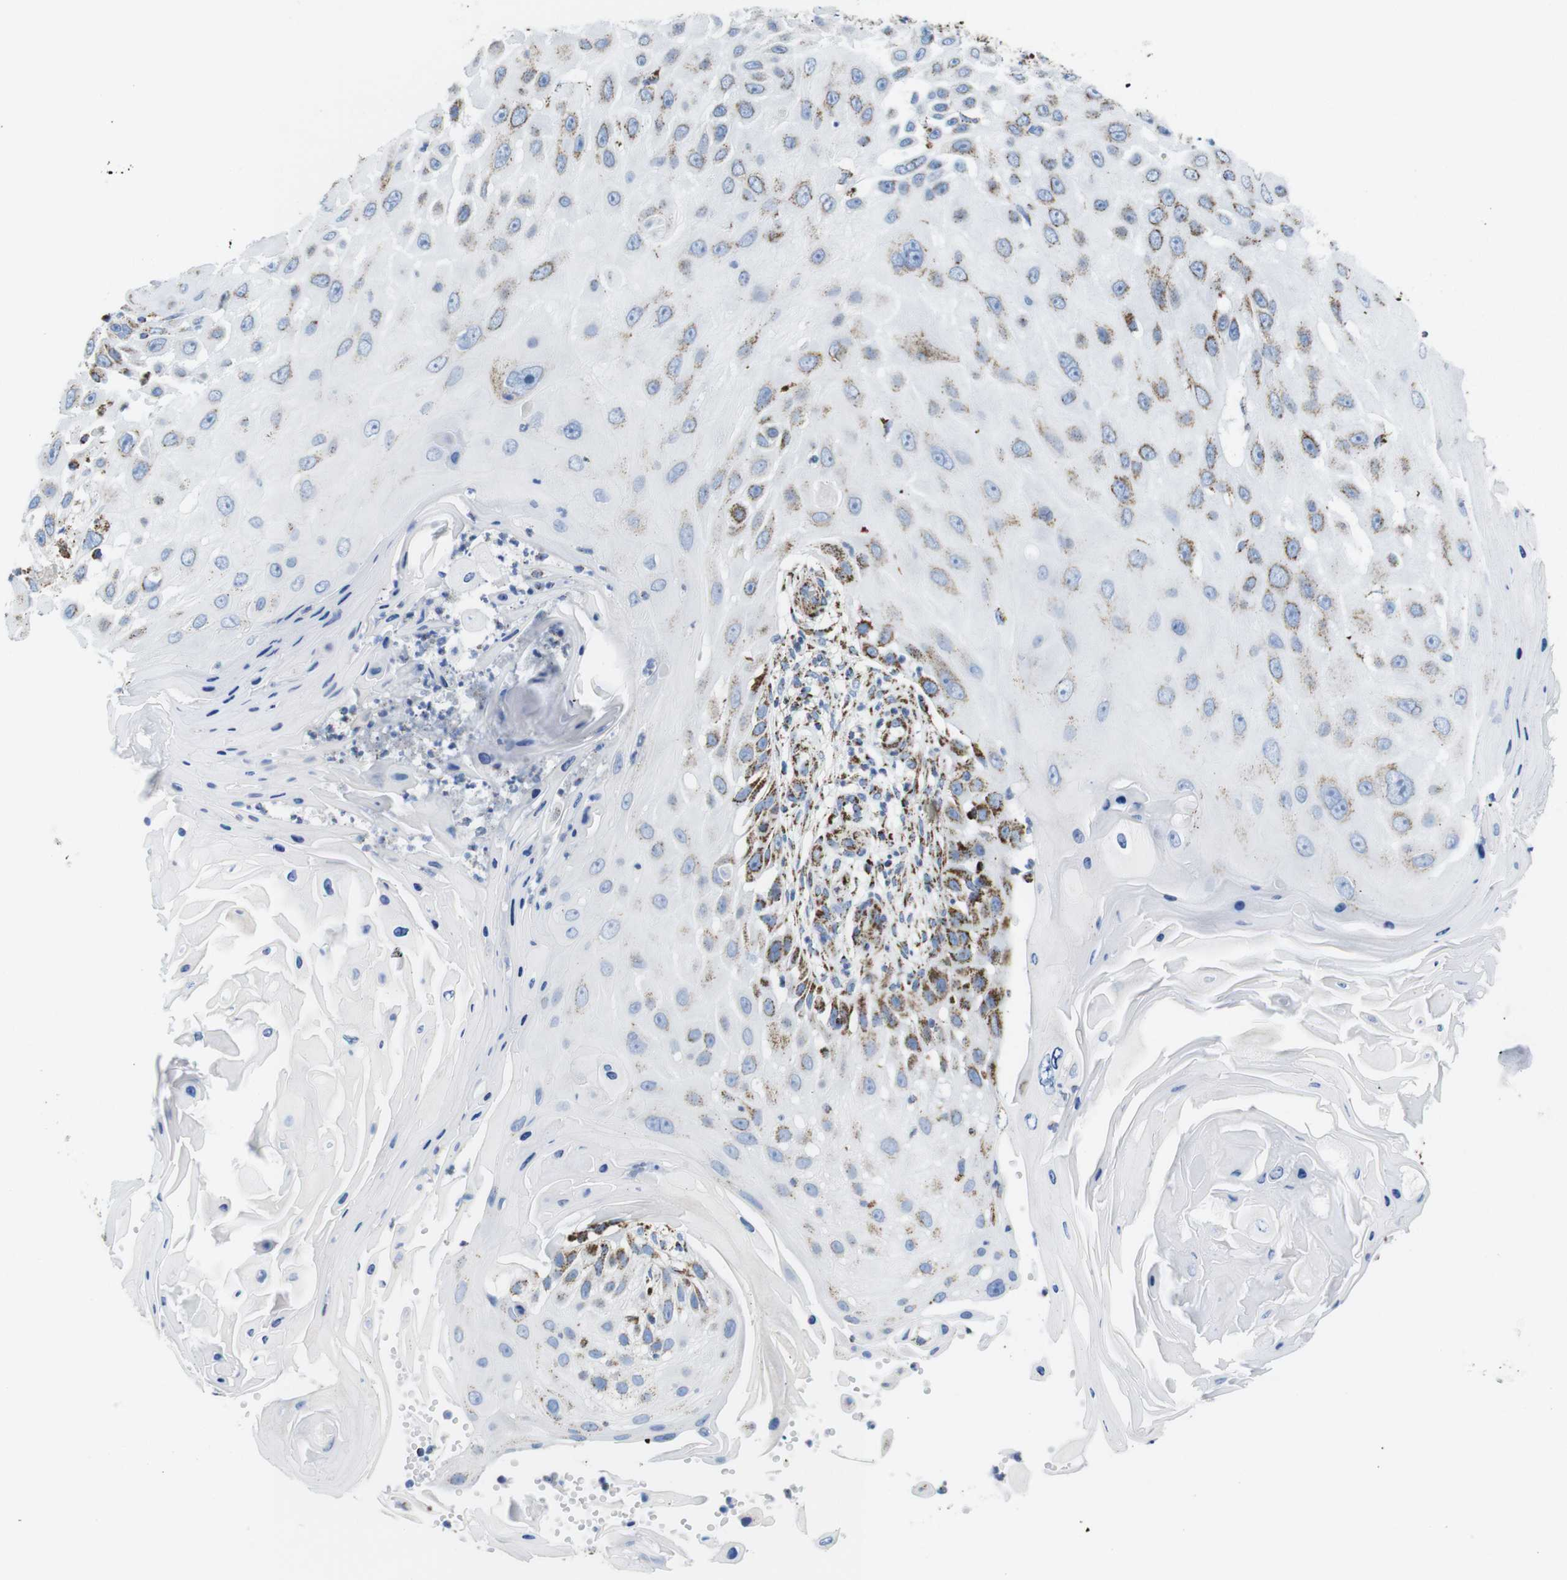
{"staining": {"intensity": "moderate", "quantity": "25%-75%", "location": "cytoplasmic/membranous"}, "tissue": "skin cancer", "cell_type": "Tumor cells", "image_type": "cancer", "snomed": [{"axis": "morphology", "description": "Squamous cell carcinoma, NOS"}, {"axis": "topography", "description": "Skin"}], "caption": "A brown stain highlights moderate cytoplasmic/membranous staining of a protein in skin cancer tumor cells. (DAB IHC, brown staining for protein, blue staining for nuclei).", "gene": "ATP5PO", "patient": {"sex": "female", "age": 44}}